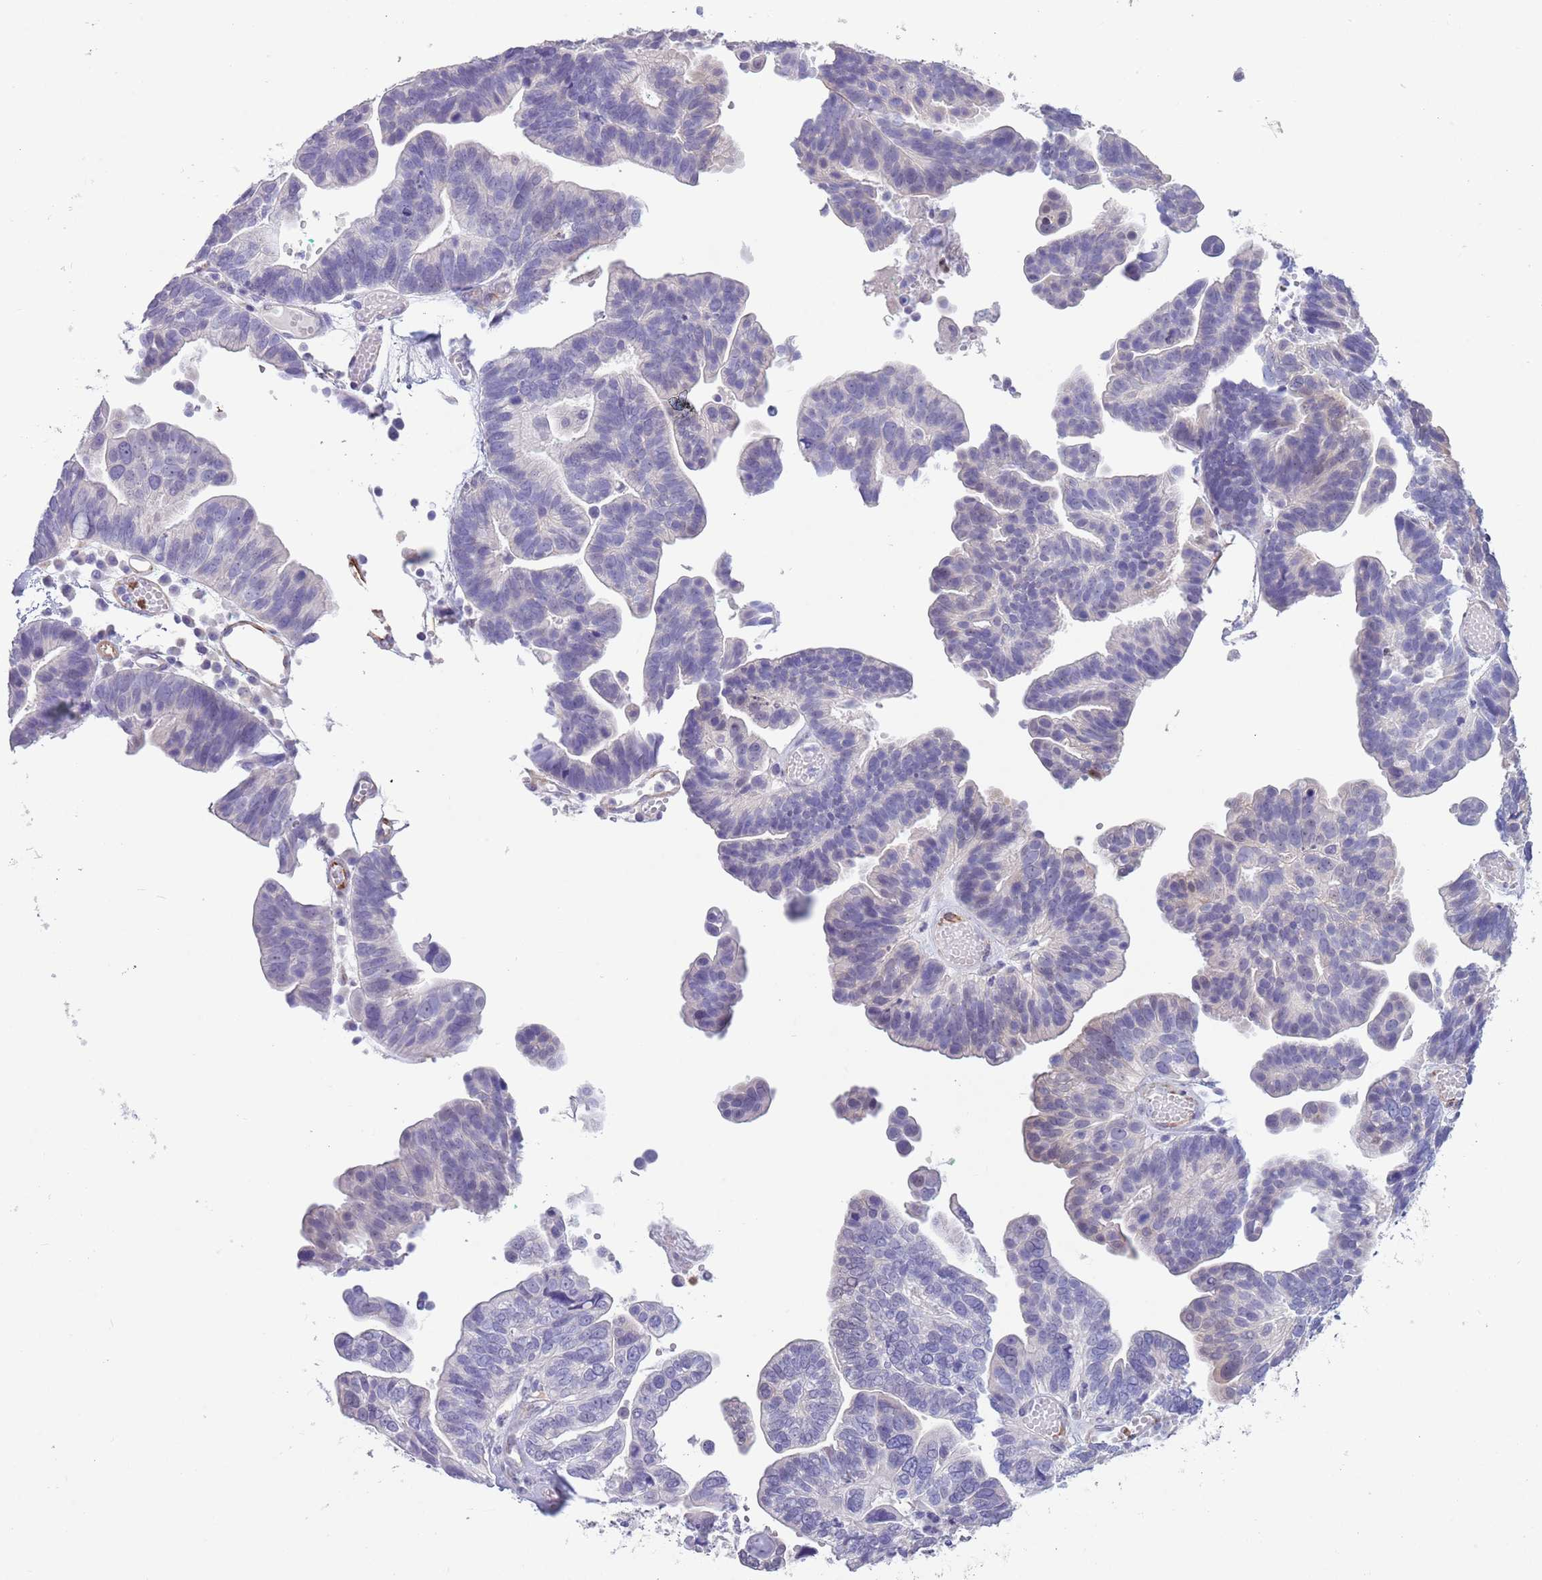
{"staining": {"intensity": "negative", "quantity": "none", "location": "none"}, "tissue": "ovarian cancer", "cell_type": "Tumor cells", "image_type": "cancer", "snomed": [{"axis": "morphology", "description": "Cystadenocarcinoma, serous, NOS"}, {"axis": "topography", "description": "Ovary"}], "caption": "The histopathology image reveals no staining of tumor cells in ovarian serous cystadenocarcinoma.", "gene": "TSGA13", "patient": {"sex": "female", "age": 56}}